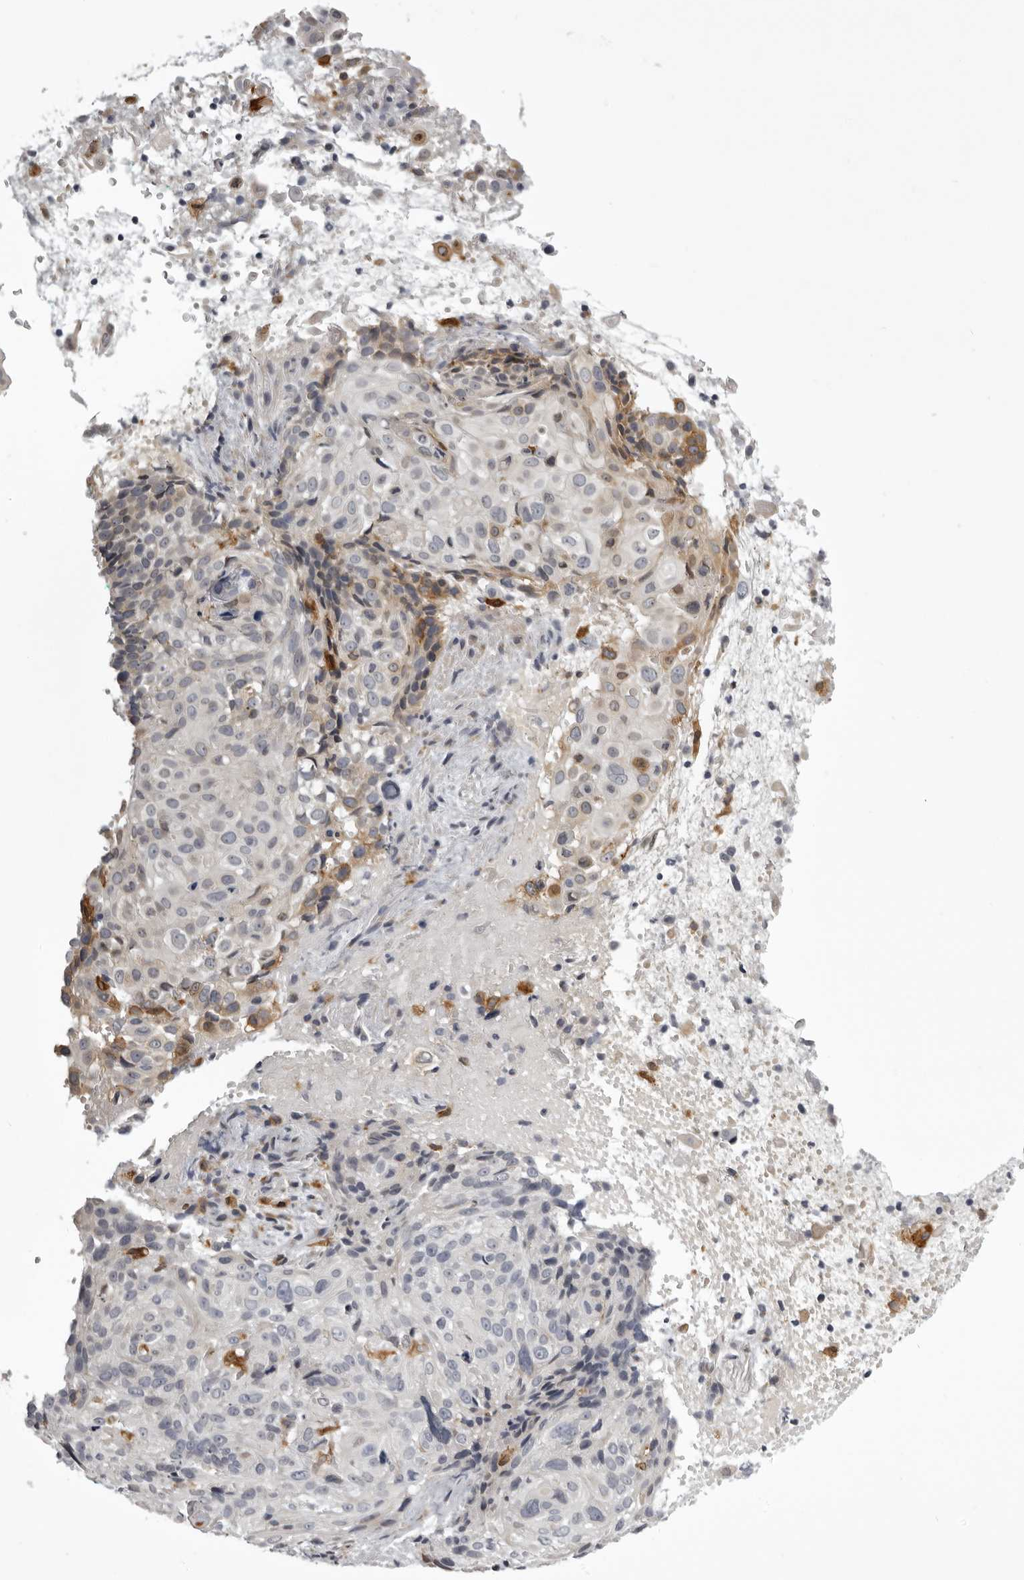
{"staining": {"intensity": "negative", "quantity": "none", "location": "none"}, "tissue": "cervical cancer", "cell_type": "Tumor cells", "image_type": "cancer", "snomed": [{"axis": "morphology", "description": "Squamous cell carcinoma, NOS"}, {"axis": "topography", "description": "Cervix"}], "caption": "This is a image of immunohistochemistry staining of cervical squamous cell carcinoma, which shows no expression in tumor cells.", "gene": "NCEH1", "patient": {"sex": "female", "age": 74}}